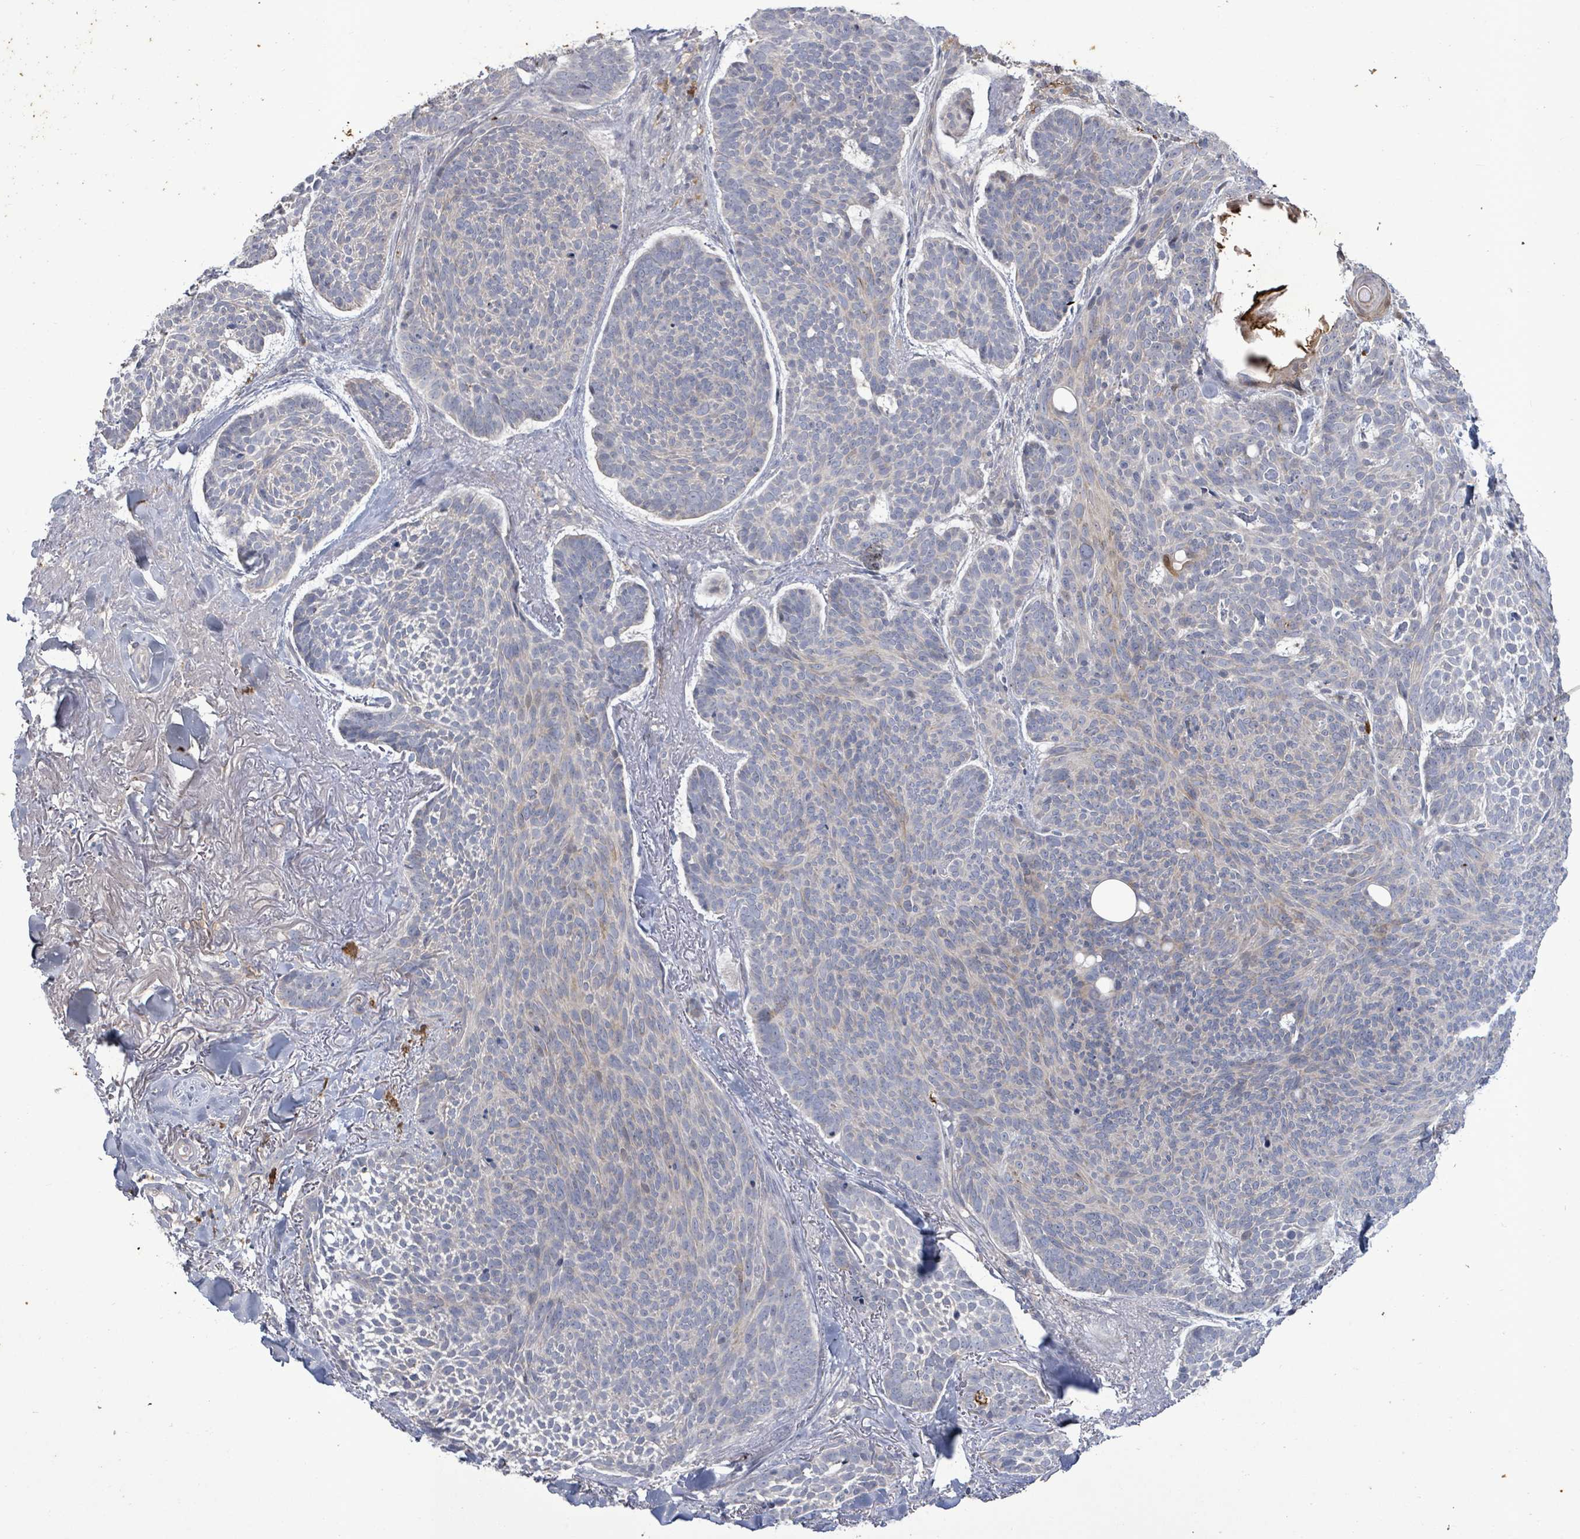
{"staining": {"intensity": "negative", "quantity": "none", "location": "none"}, "tissue": "skin cancer", "cell_type": "Tumor cells", "image_type": "cancer", "snomed": [{"axis": "morphology", "description": "Basal cell carcinoma"}, {"axis": "topography", "description": "Skin"}], "caption": "Micrograph shows no significant protein staining in tumor cells of basal cell carcinoma (skin). (Brightfield microscopy of DAB (3,3'-diaminobenzidine) immunohistochemistry (IHC) at high magnification).", "gene": "FAM210A", "patient": {"sex": "male", "age": 70}}